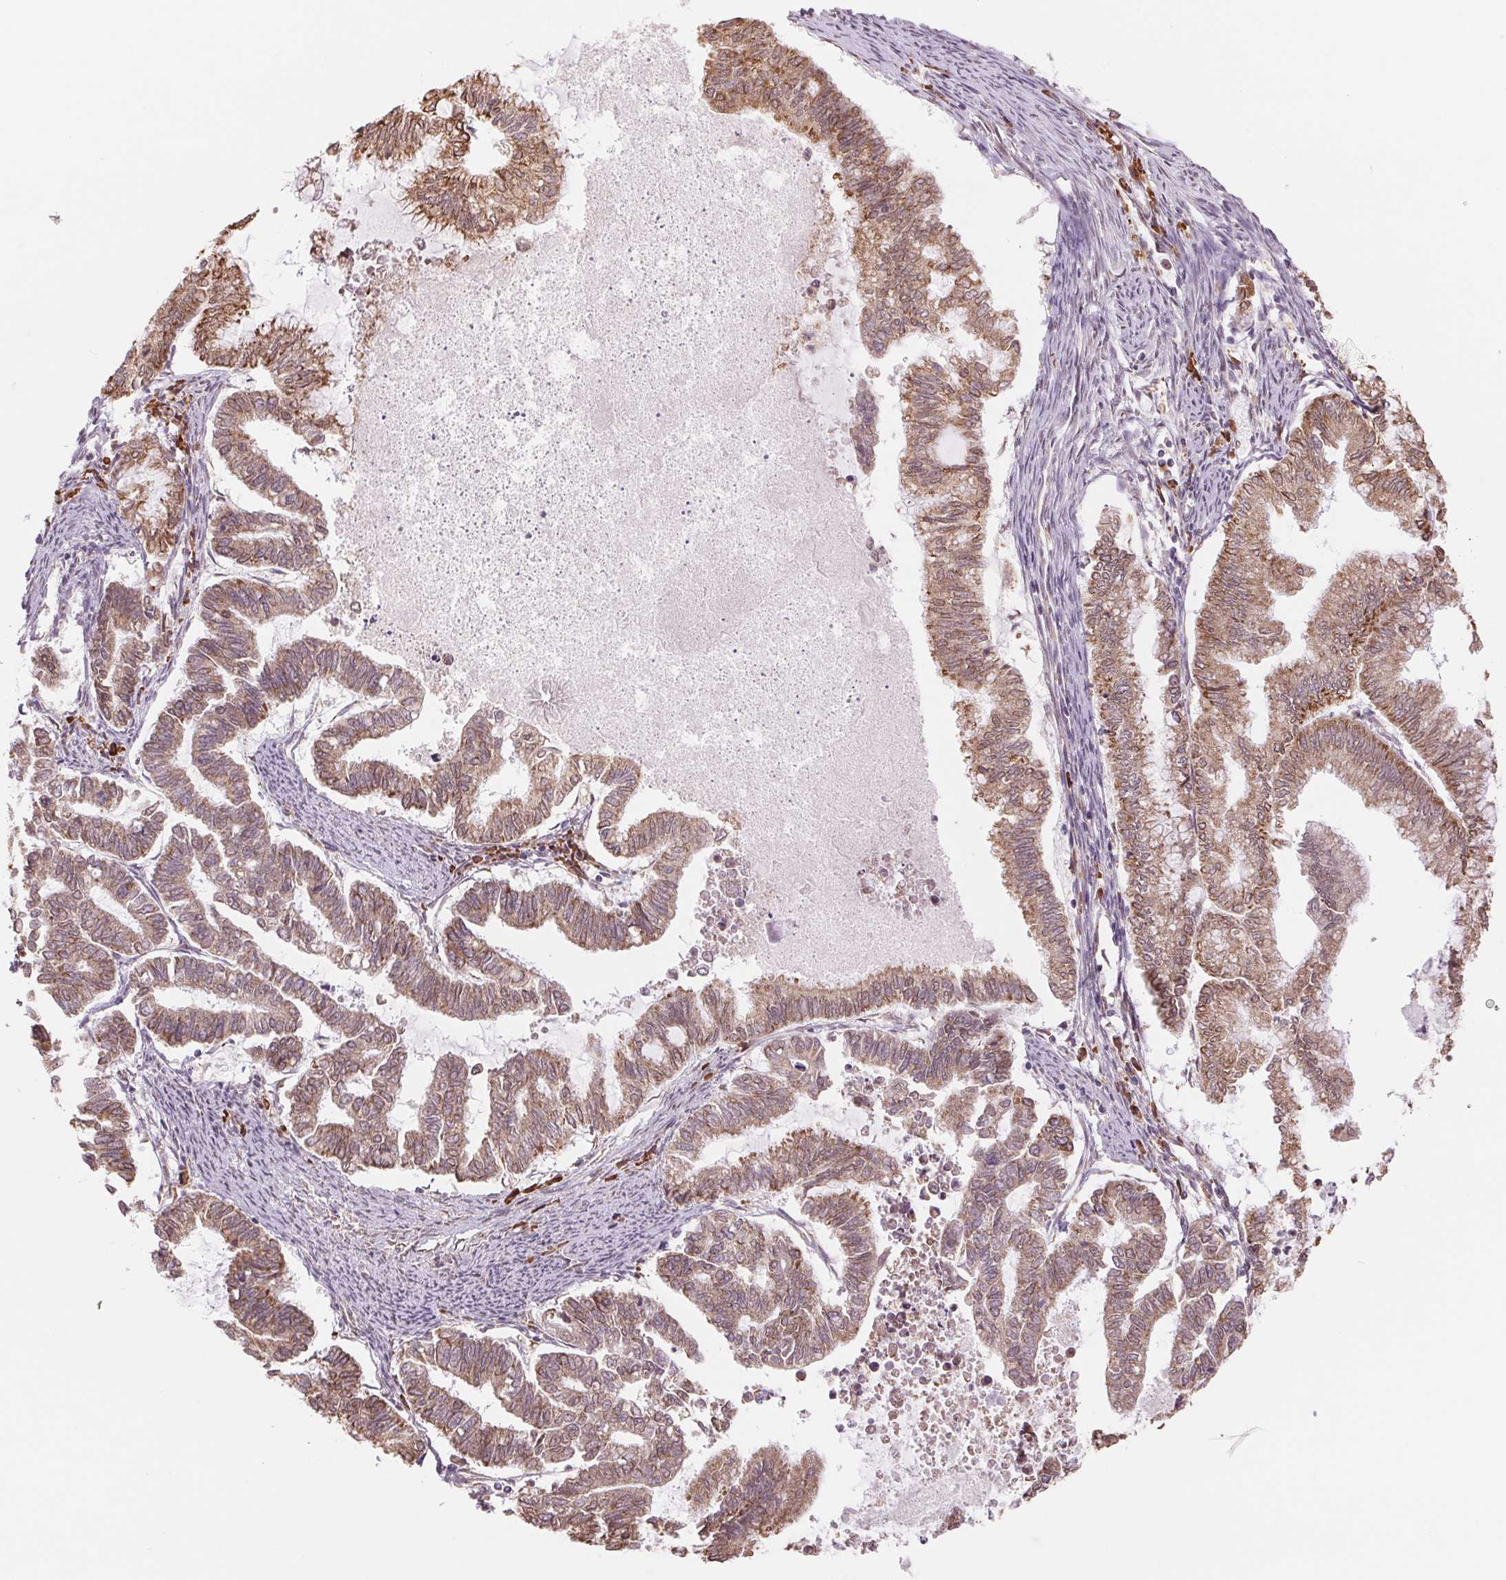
{"staining": {"intensity": "moderate", "quantity": ">75%", "location": "cytoplasmic/membranous"}, "tissue": "endometrial cancer", "cell_type": "Tumor cells", "image_type": "cancer", "snomed": [{"axis": "morphology", "description": "Adenocarcinoma, NOS"}, {"axis": "topography", "description": "Endometrium"}], "caption": "This histopathology image demonstrates immunohistochemistry (IHC) staining of human endometrial cancer, with medium moderate cytoplasmic/membranous positivity in approximately >75% of tumor cells.", "gene": "RPN1", "patient": {"sex": "female", "age": 79}}